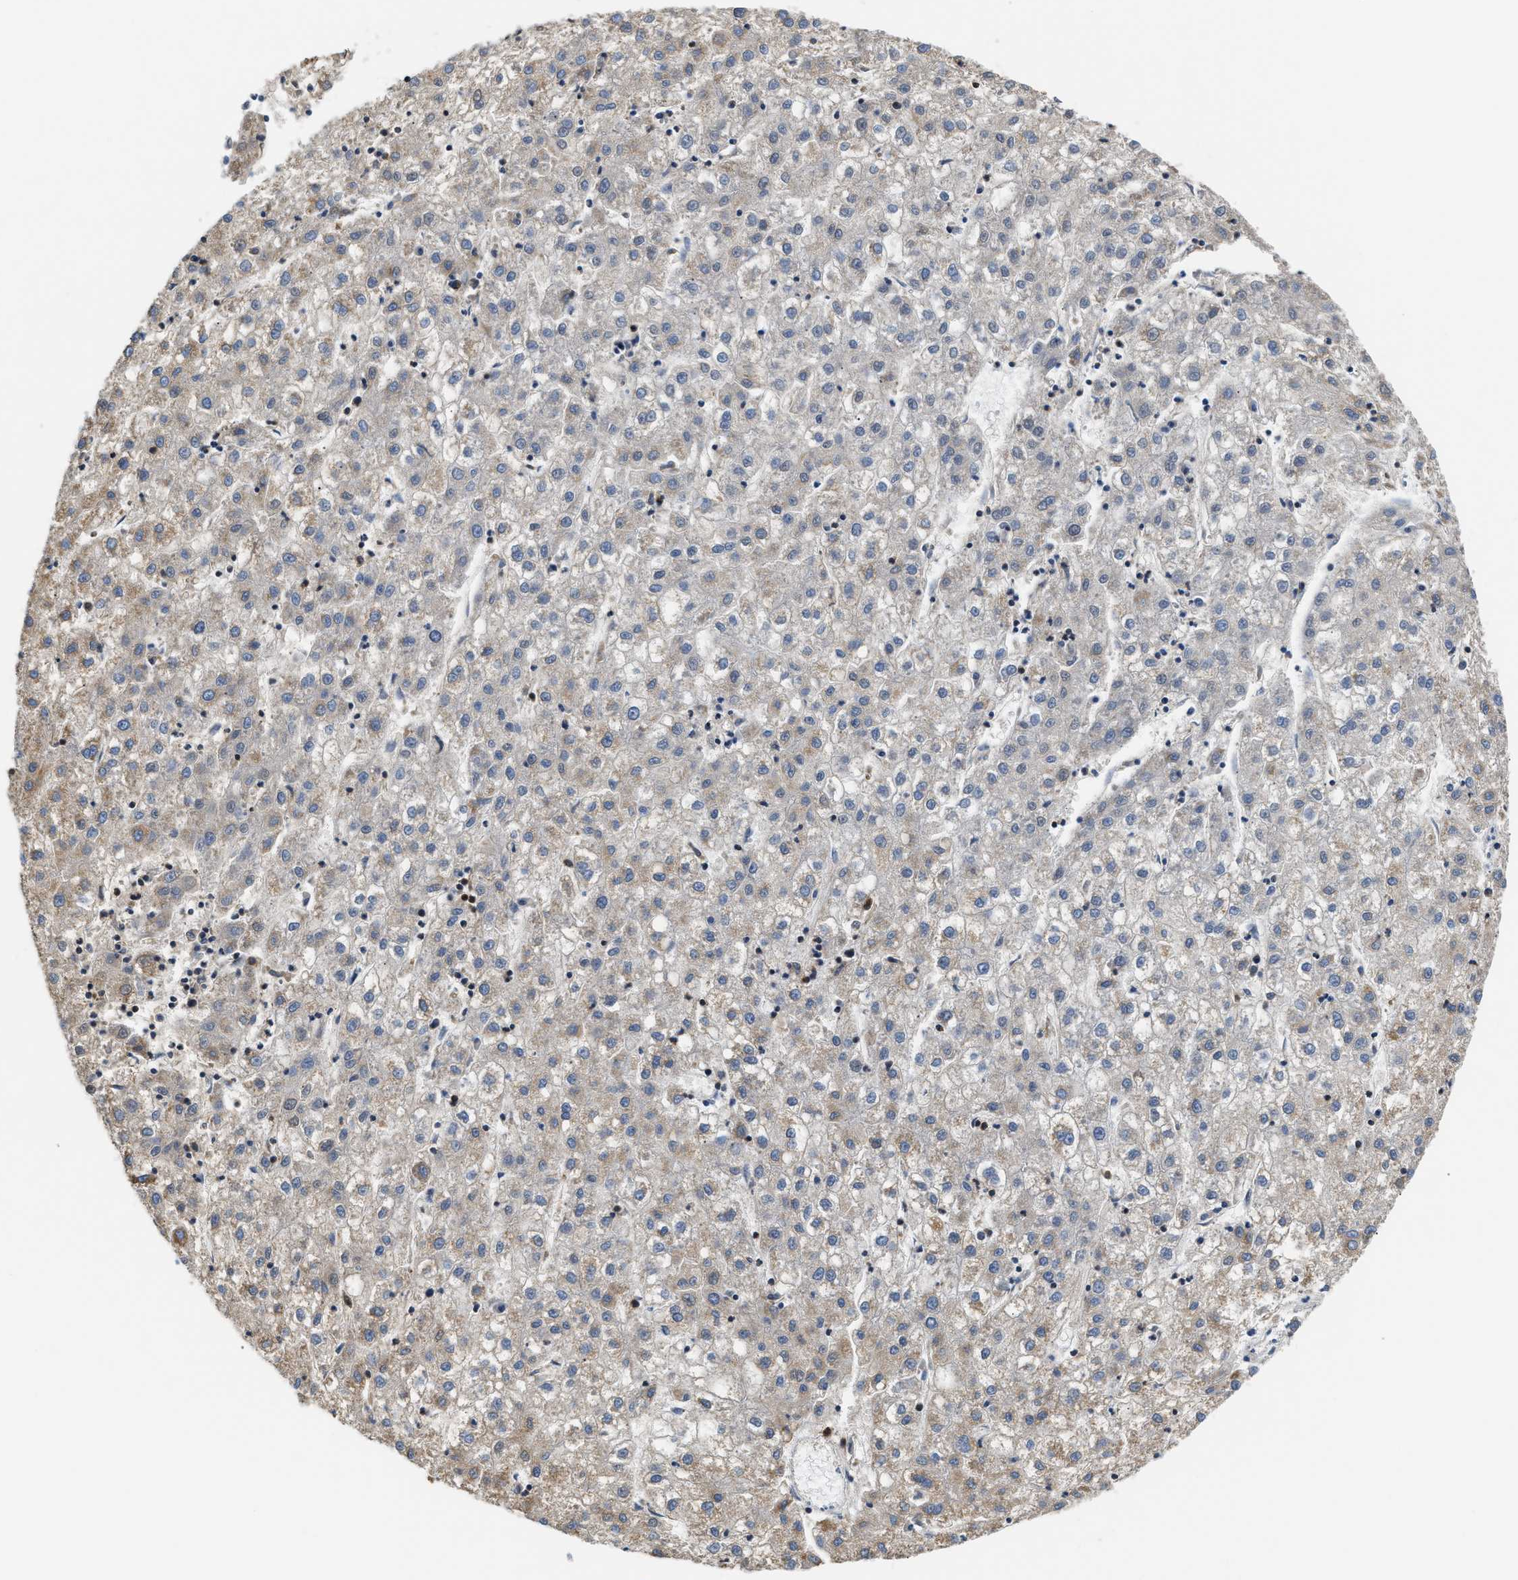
{"staining": {"intensity": "weak", "quantity": "<25%", "location": "cytoplasmic/membranous"}, "tissue": "liver cancer", "cell_type": "Tumor cells", "image_type": "cancer", "snomed": [{"axis": "morphology", "description": "Carcinoma, Hepatocellular, NOS"}, {"axis": "topography", "description": "Liver"}], "caption": "Protein analysis of liver cancer (hepatocellular carcinoma) demonstrates no significant expression in tumor cells.", "gene": "STK10", "patient": {"sex": "male", "age": 72}}